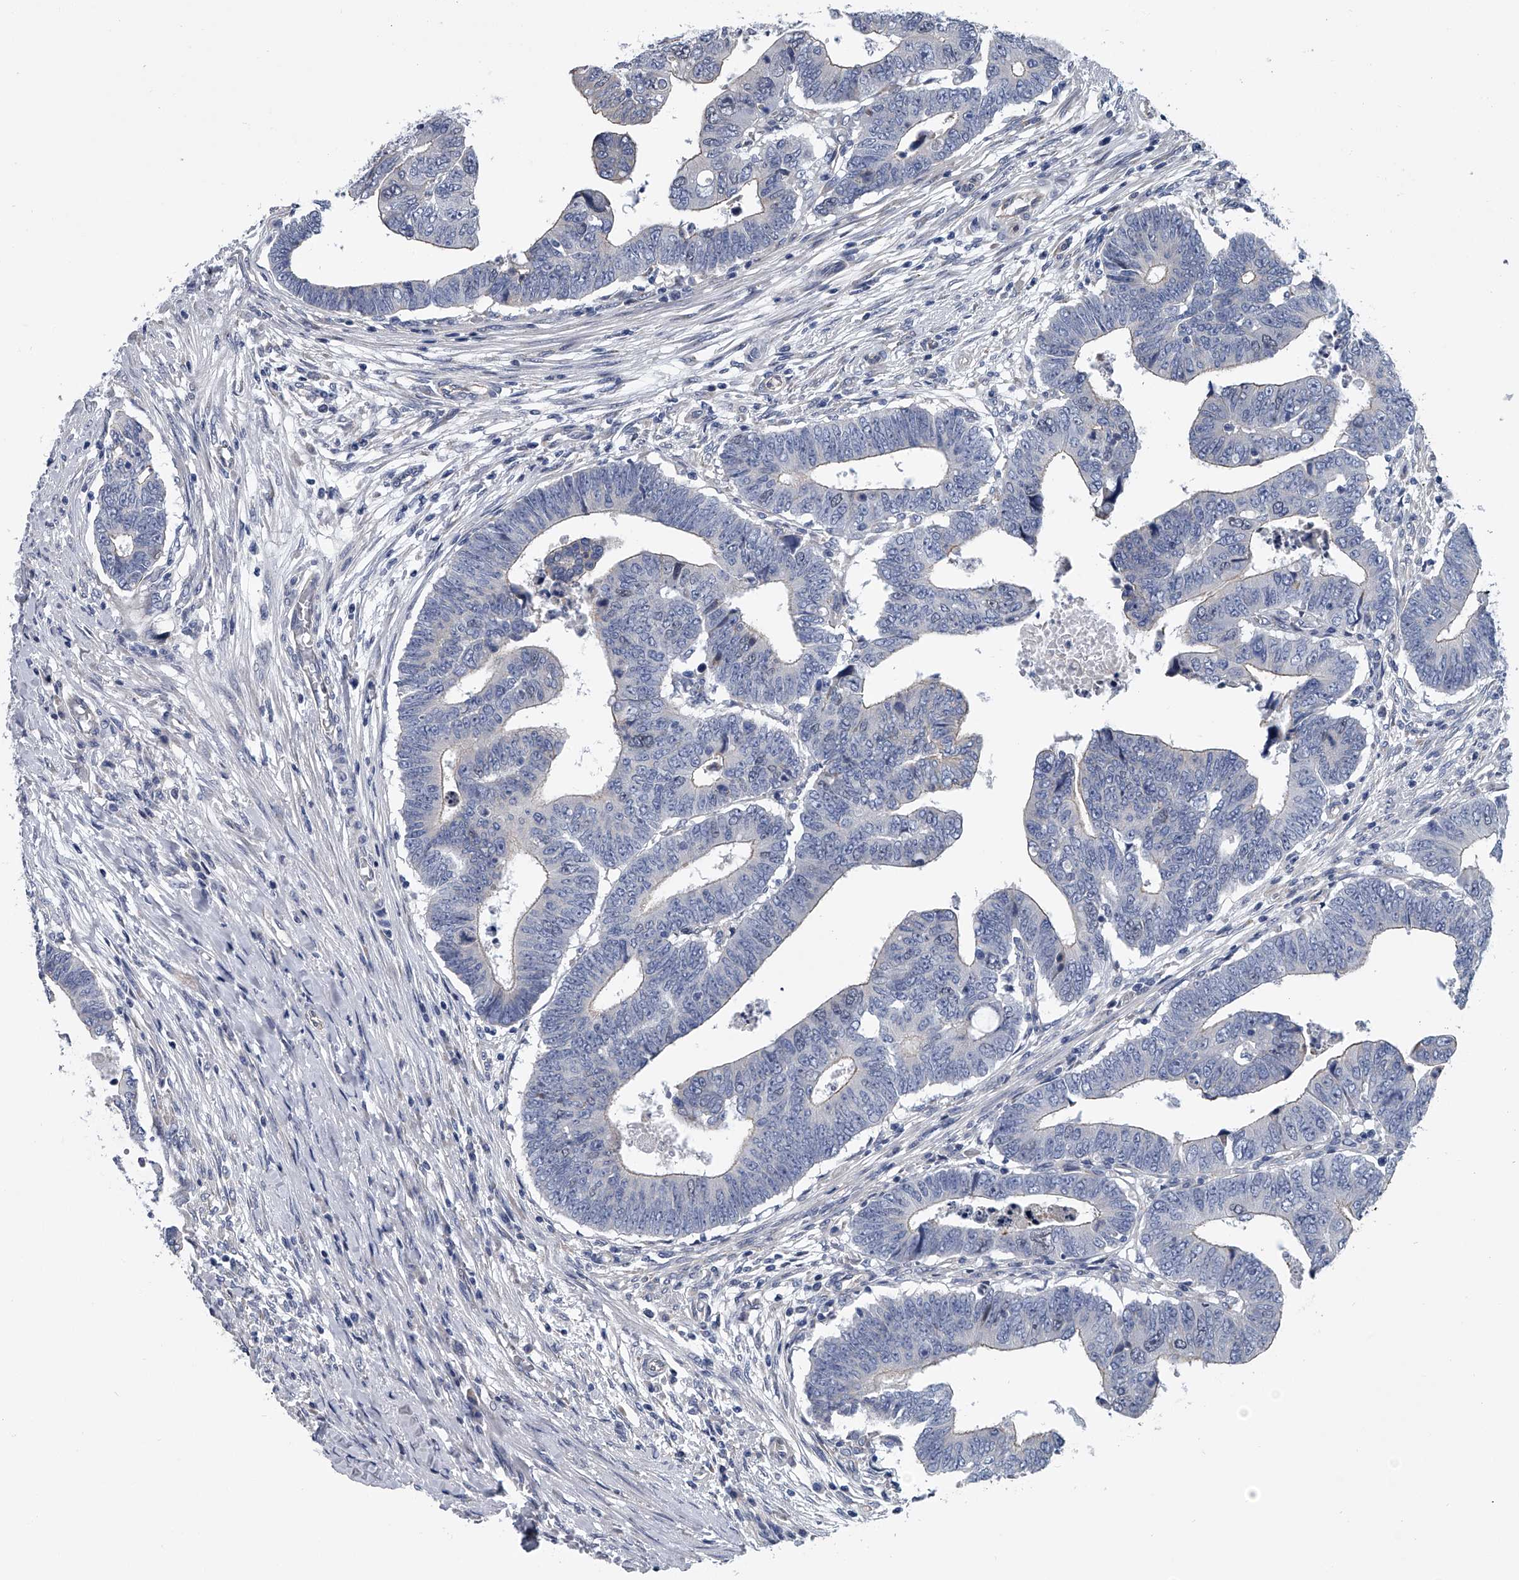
{"staining": {"intensity": "negative", "quantity": "none", "location": "none"}, "tissue": "colorectal cancer", "cell_type": "Tumor cells", "image_type": "cancer", "snomed": [{"axis": "morphology", "description": "Normal tissue, NOS"}, {"axis": "morphology", "description": "Adenocarcinoma, NOS"}, {"axis": "topography", "description": "Rectum"}], "caption": "Immunohistochemical staining of human colorectal adenocarcinoma exhibits no significant expression in tumor cells.", "gene": "ABCG1", "patient": {"sex": "female", "age": 65}}